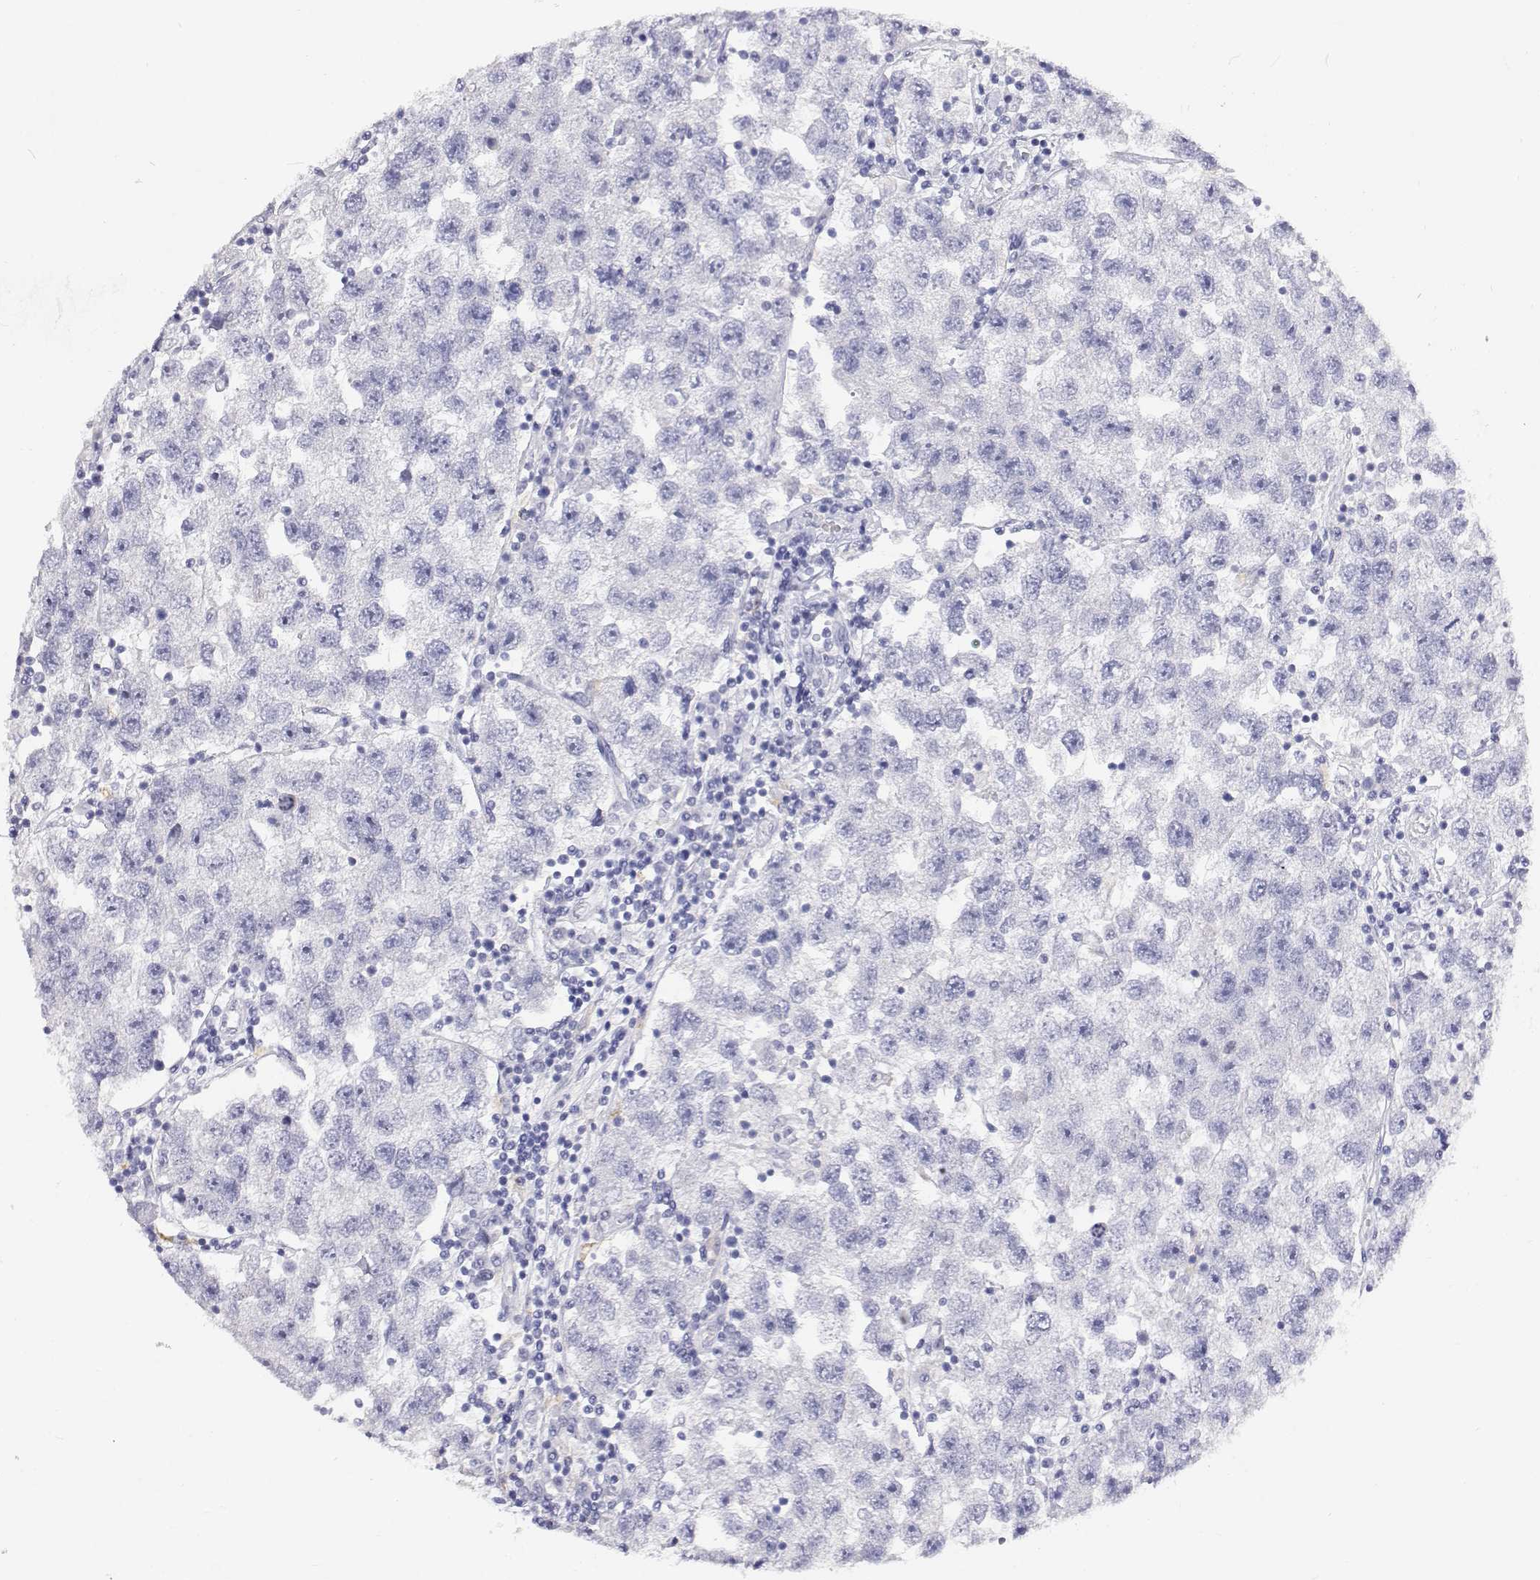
{"staining": {"intensity": "negative", "quantity": "none", "location": "none"}, "tissue": "testis cancer", "cell_type": "Tumor cells", "image_type": "cancer", "snomed": [{"axis": "morphology", "description": "Seminoma, NOS"}, {"axis": "topography", "description": "Testis"}], "caption": "A high-resolution histopathology image shows immunohistochemistry staining of seminoma (testis), which exhibits no significant positivity in tumor cells.", "gene": "NCR2", "patient": {"sex": "male", "age": 26}}